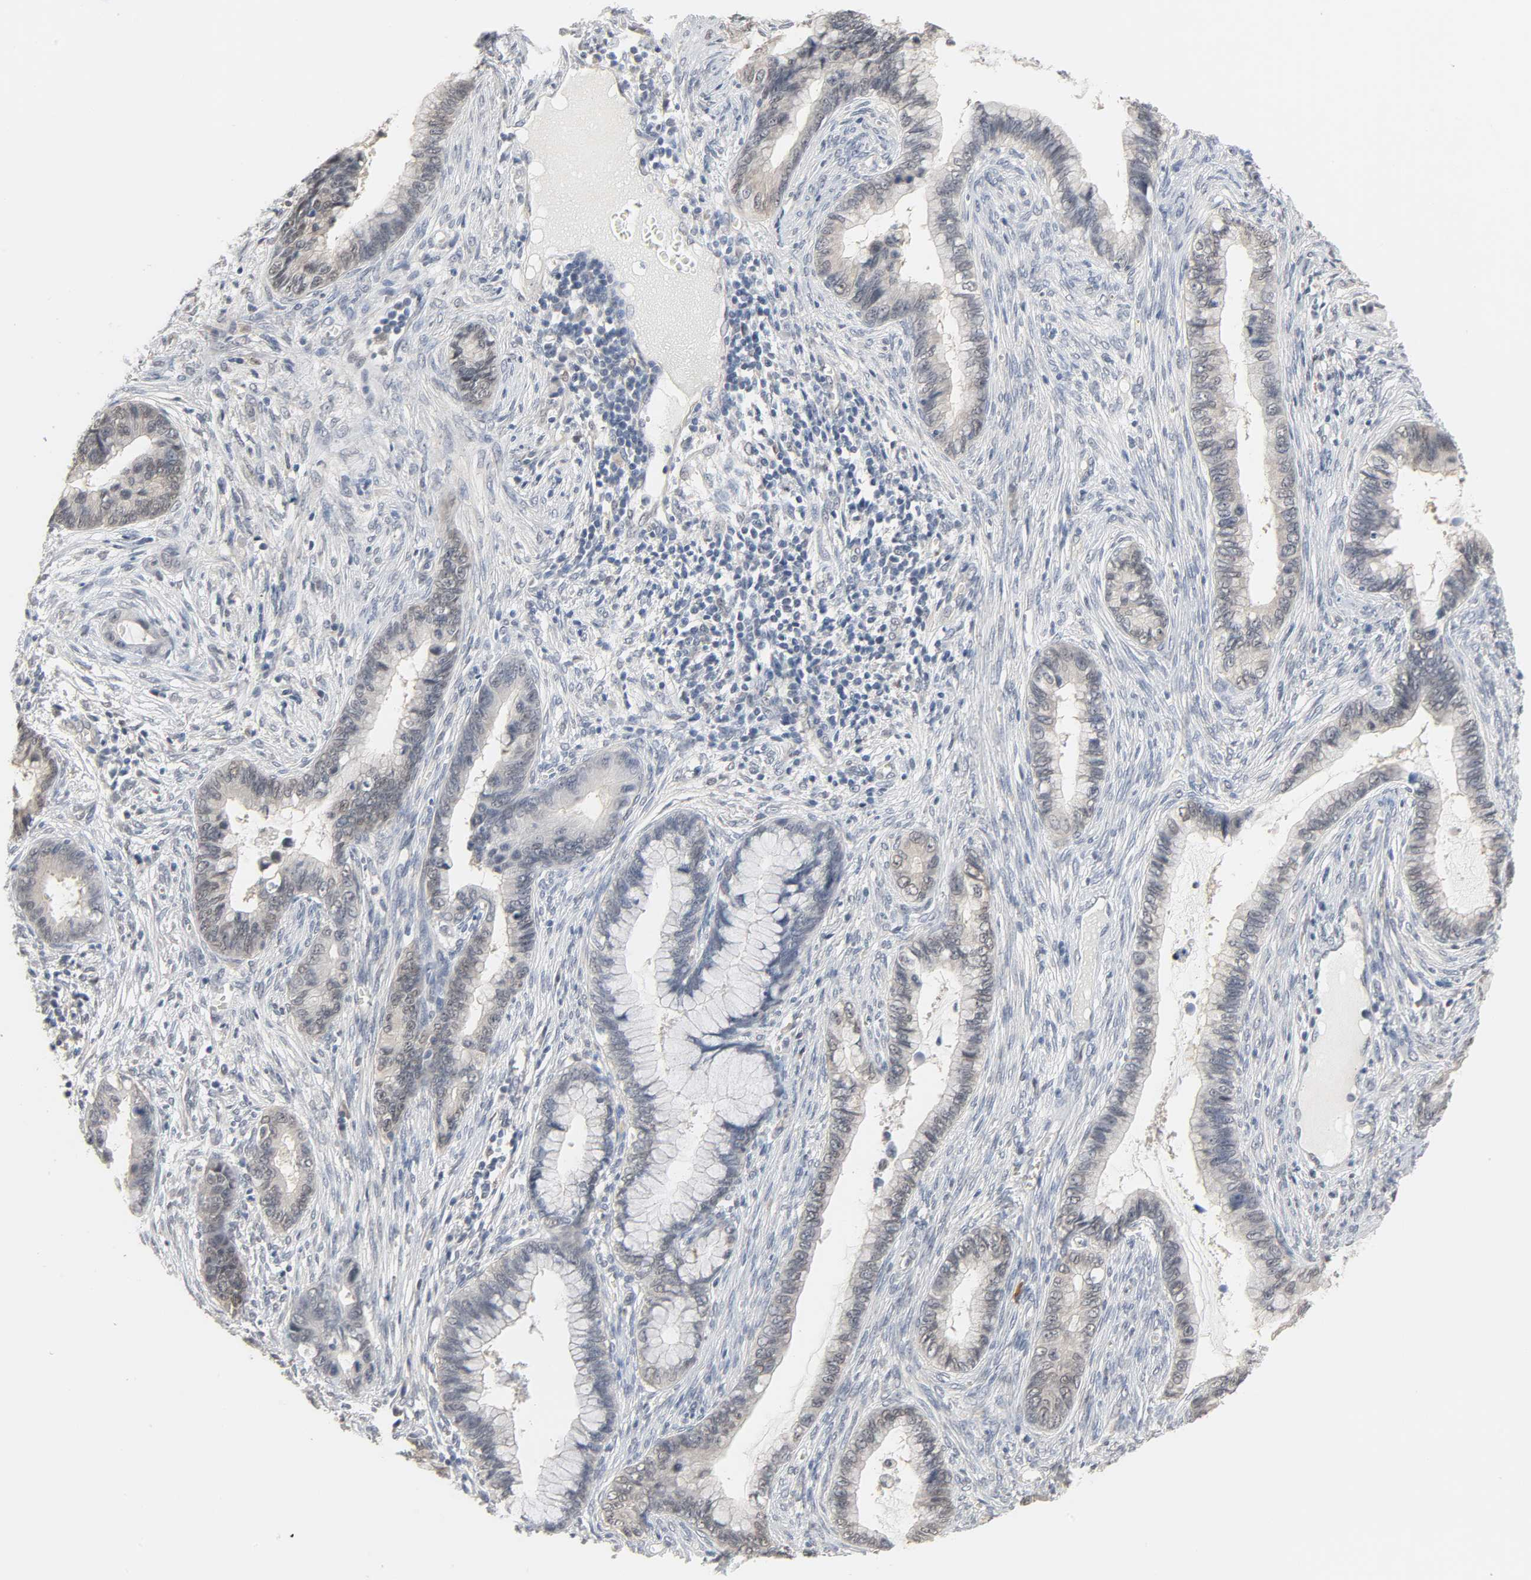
{"staining": {"intensity": "negative", "quantity": "none", "location": "none"}, "tissue": "cervical cancer", "cell_type": "Tumor cells", "image_type": "cancer", "snomed": [{"axis": "morphology", "description": "Adenocarcinoma, NOS"}, {"axis": "topography", "description": "Cervix"}], "caption": "High magnification brightfield microscopy of adenocarcinoma (cervical) stained with DAB (brown) and counterstained with hematoxylin (blue): tumor cells show no significant positivity.", "gene": "ACSS2", "patient": {"sex": "female", "age": 44}}